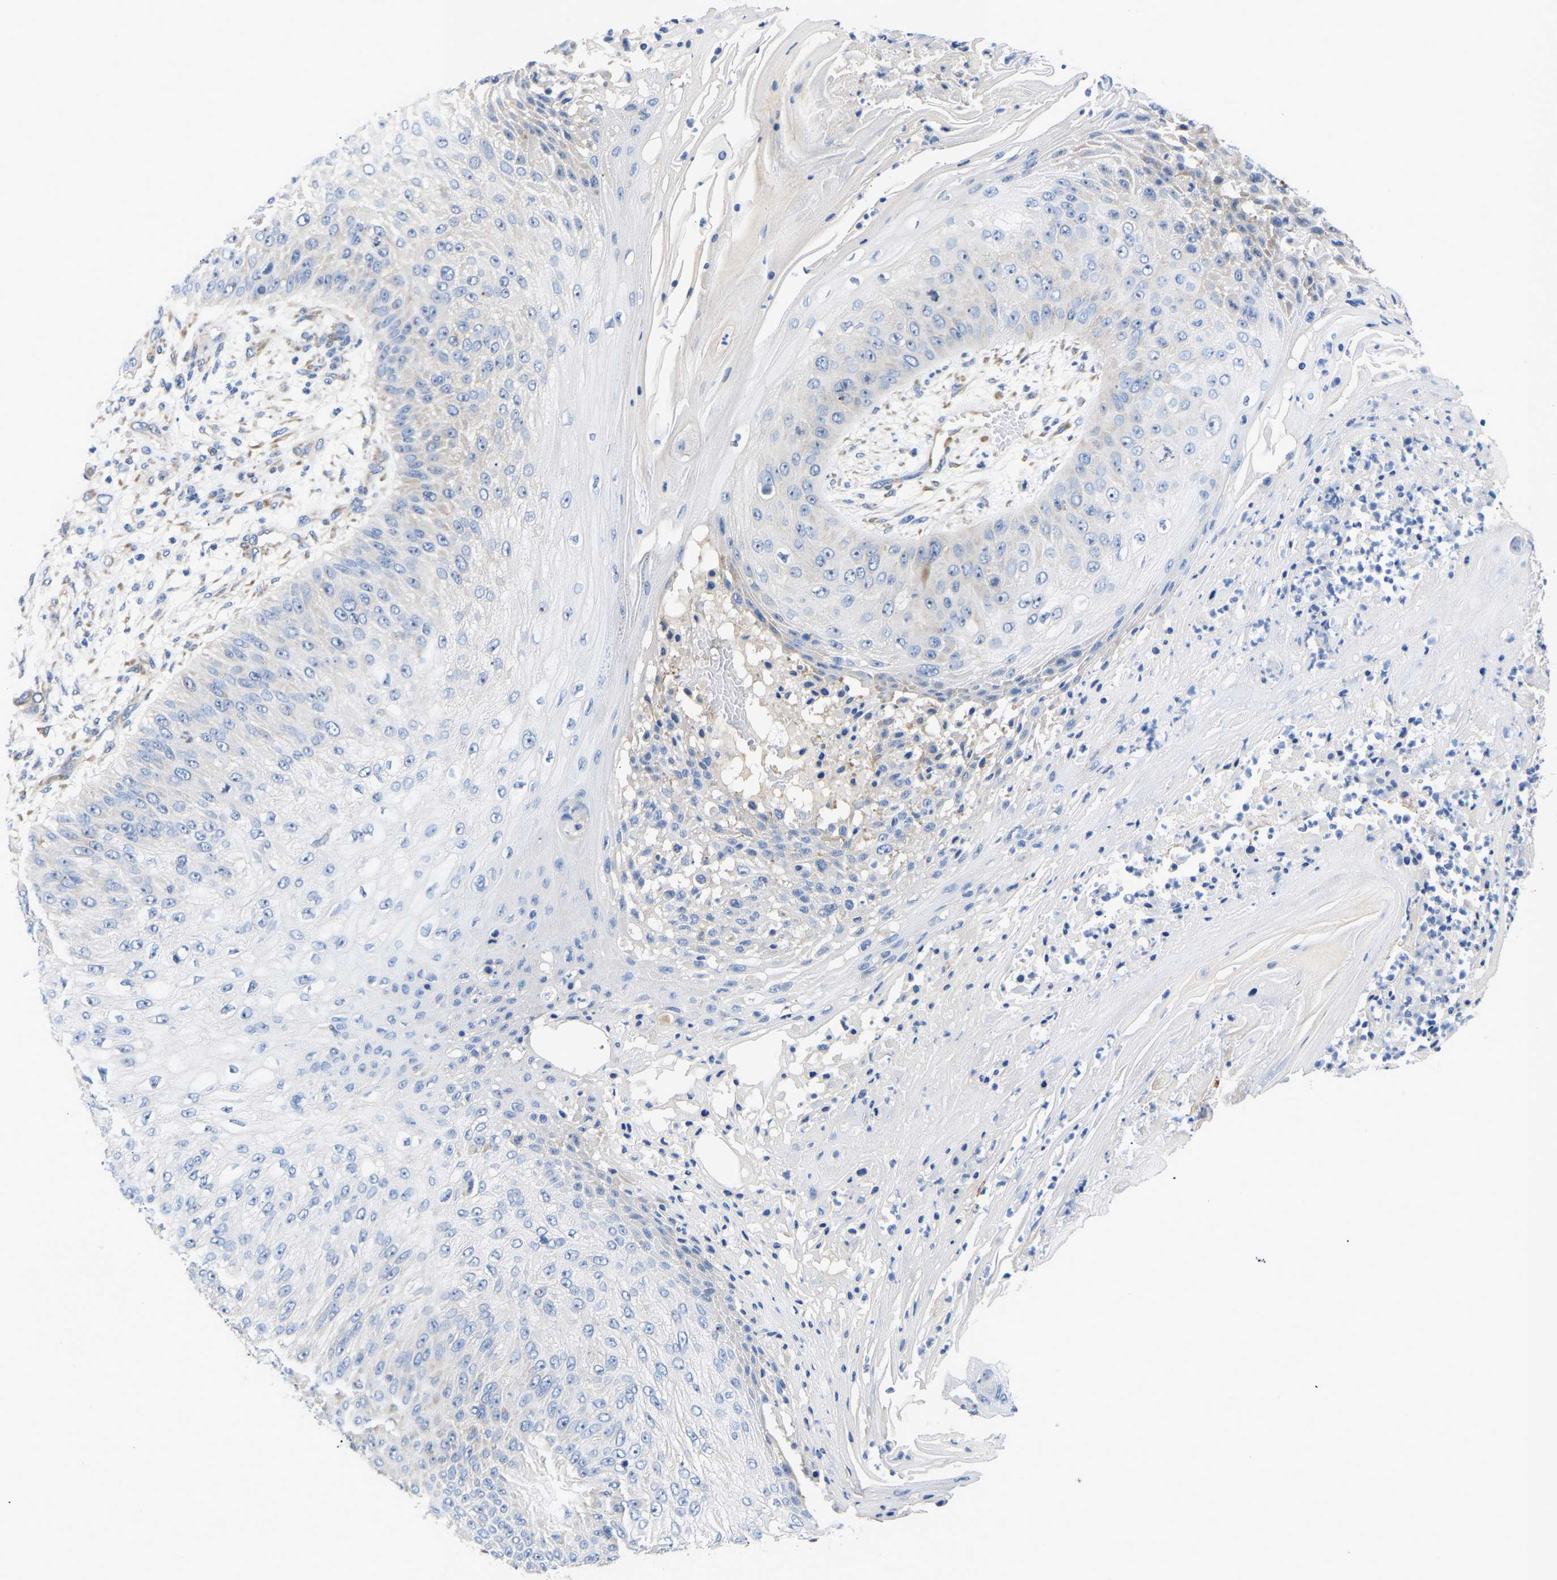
{"staining": {"intensity": "weak", "quantity": "<25%", "location": "cytoplasmic/membranous"}, "tissue": "skin cancer", "cell_type": "Tumor cells", "image_type": "cancer", "snomed": [{"axis": "morphology", "description": "Squamous cell carcinoma, NOS"}, {"axis": "topography", "description": "Skin"}], "caption": "Tumor cells show no significant positivity in skin cancer (squamous cell carcinoma).", "gene": "ABCA10", "patient": {"sex": "female", "age": 80}}